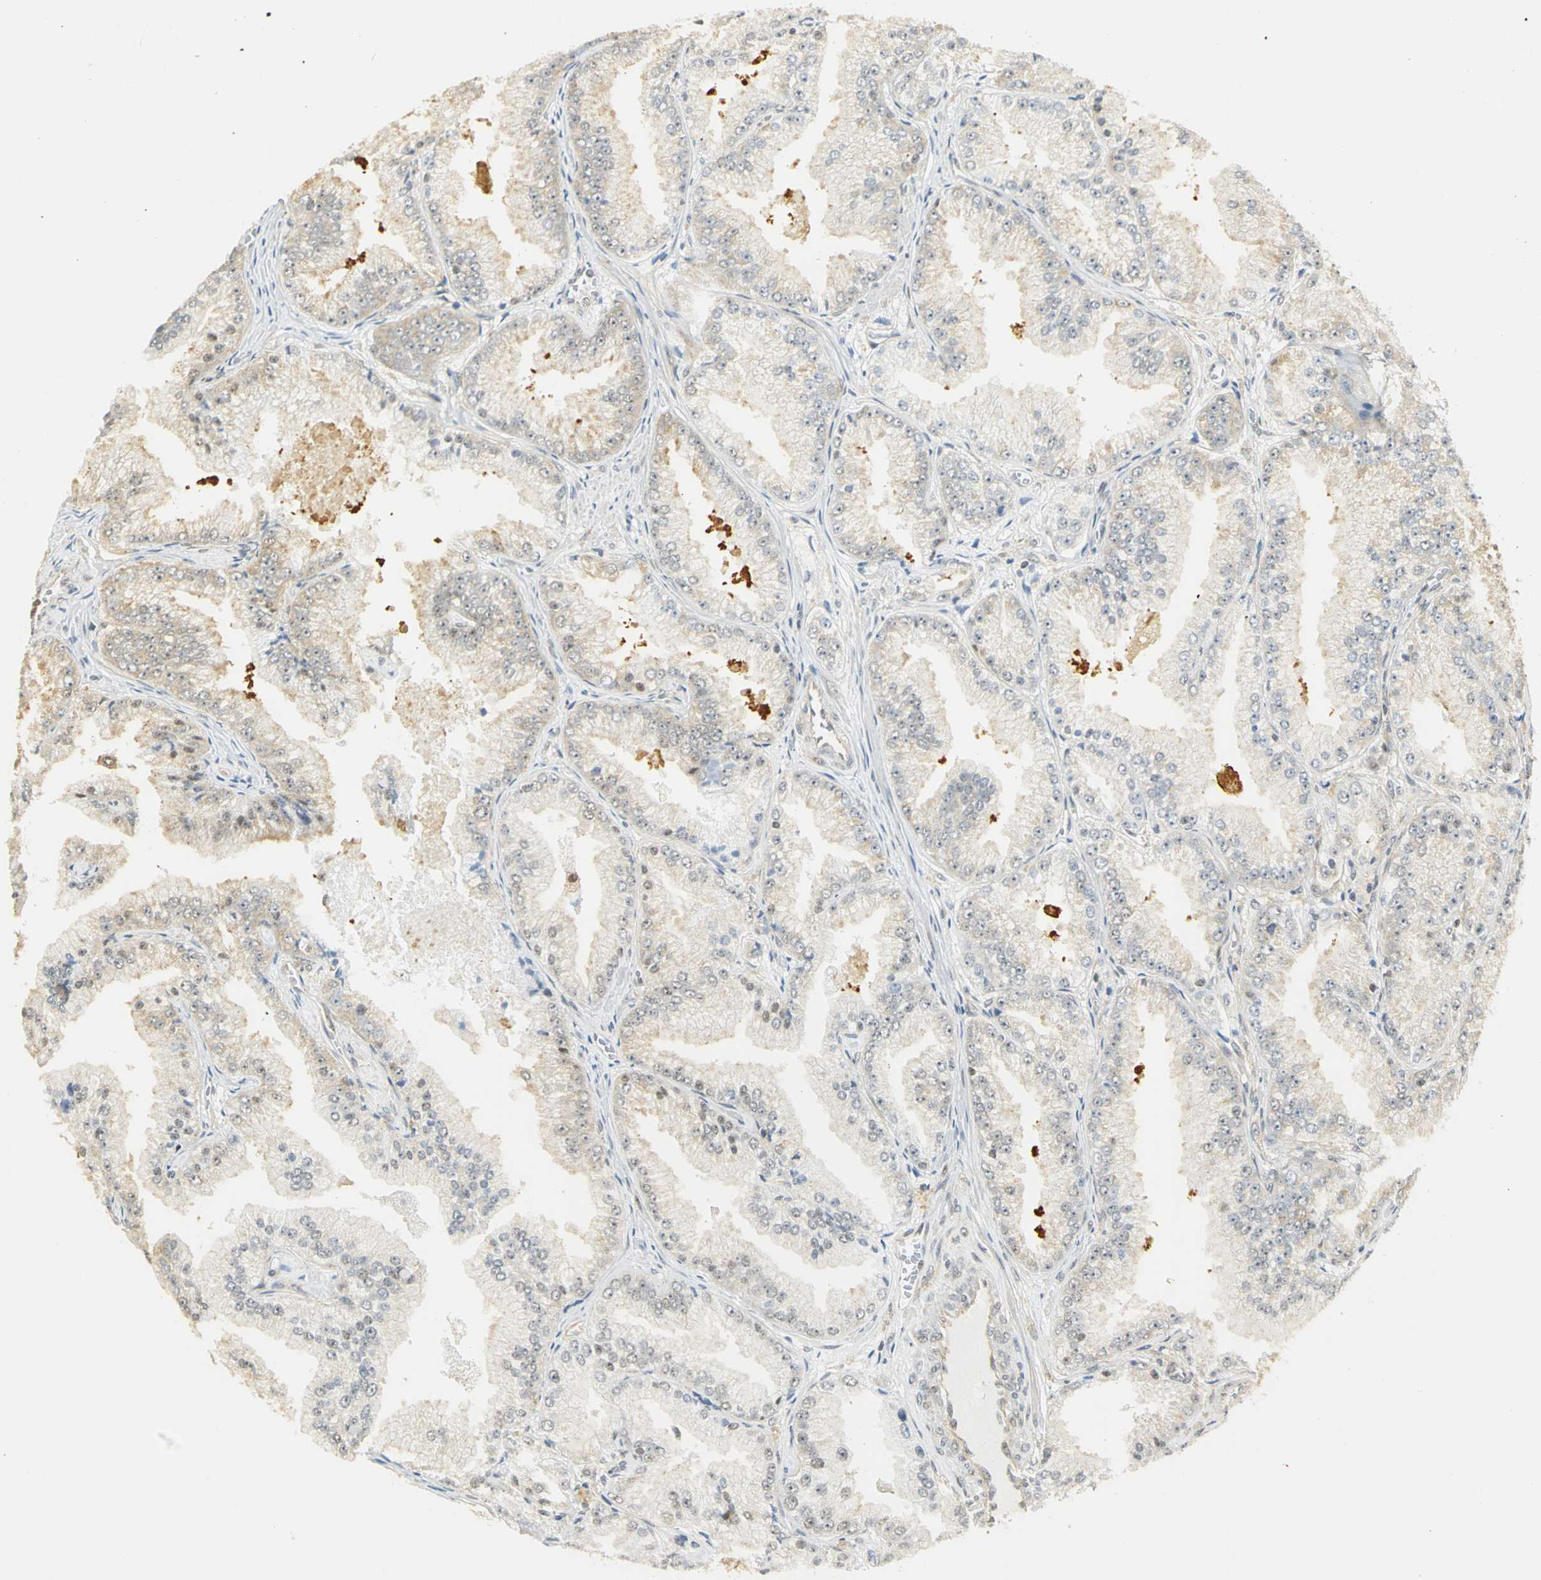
{"staining": {"intensity": "weak", "quantity": "25%-75%", "location": "cytoplasmic/membranous"}, "tissue": "prostate cancer", "cell_type": "Tumor cells", "image_type": "cancer", "snomed": [{"axis": "morphology", "description": "Adenocarcinoma, High grade"}, {"axis": "topography", "description": "Prostate"}], "caption": "Human prostate cancer (high-grade adenocarcinoma) stained for a protein (brown) shows weak cytoplasmic/membranous positive expression in approximately 25%-75% of tumor cells.", "gene": "DDX5", "patient": {"sex": "male", "age": 61}}